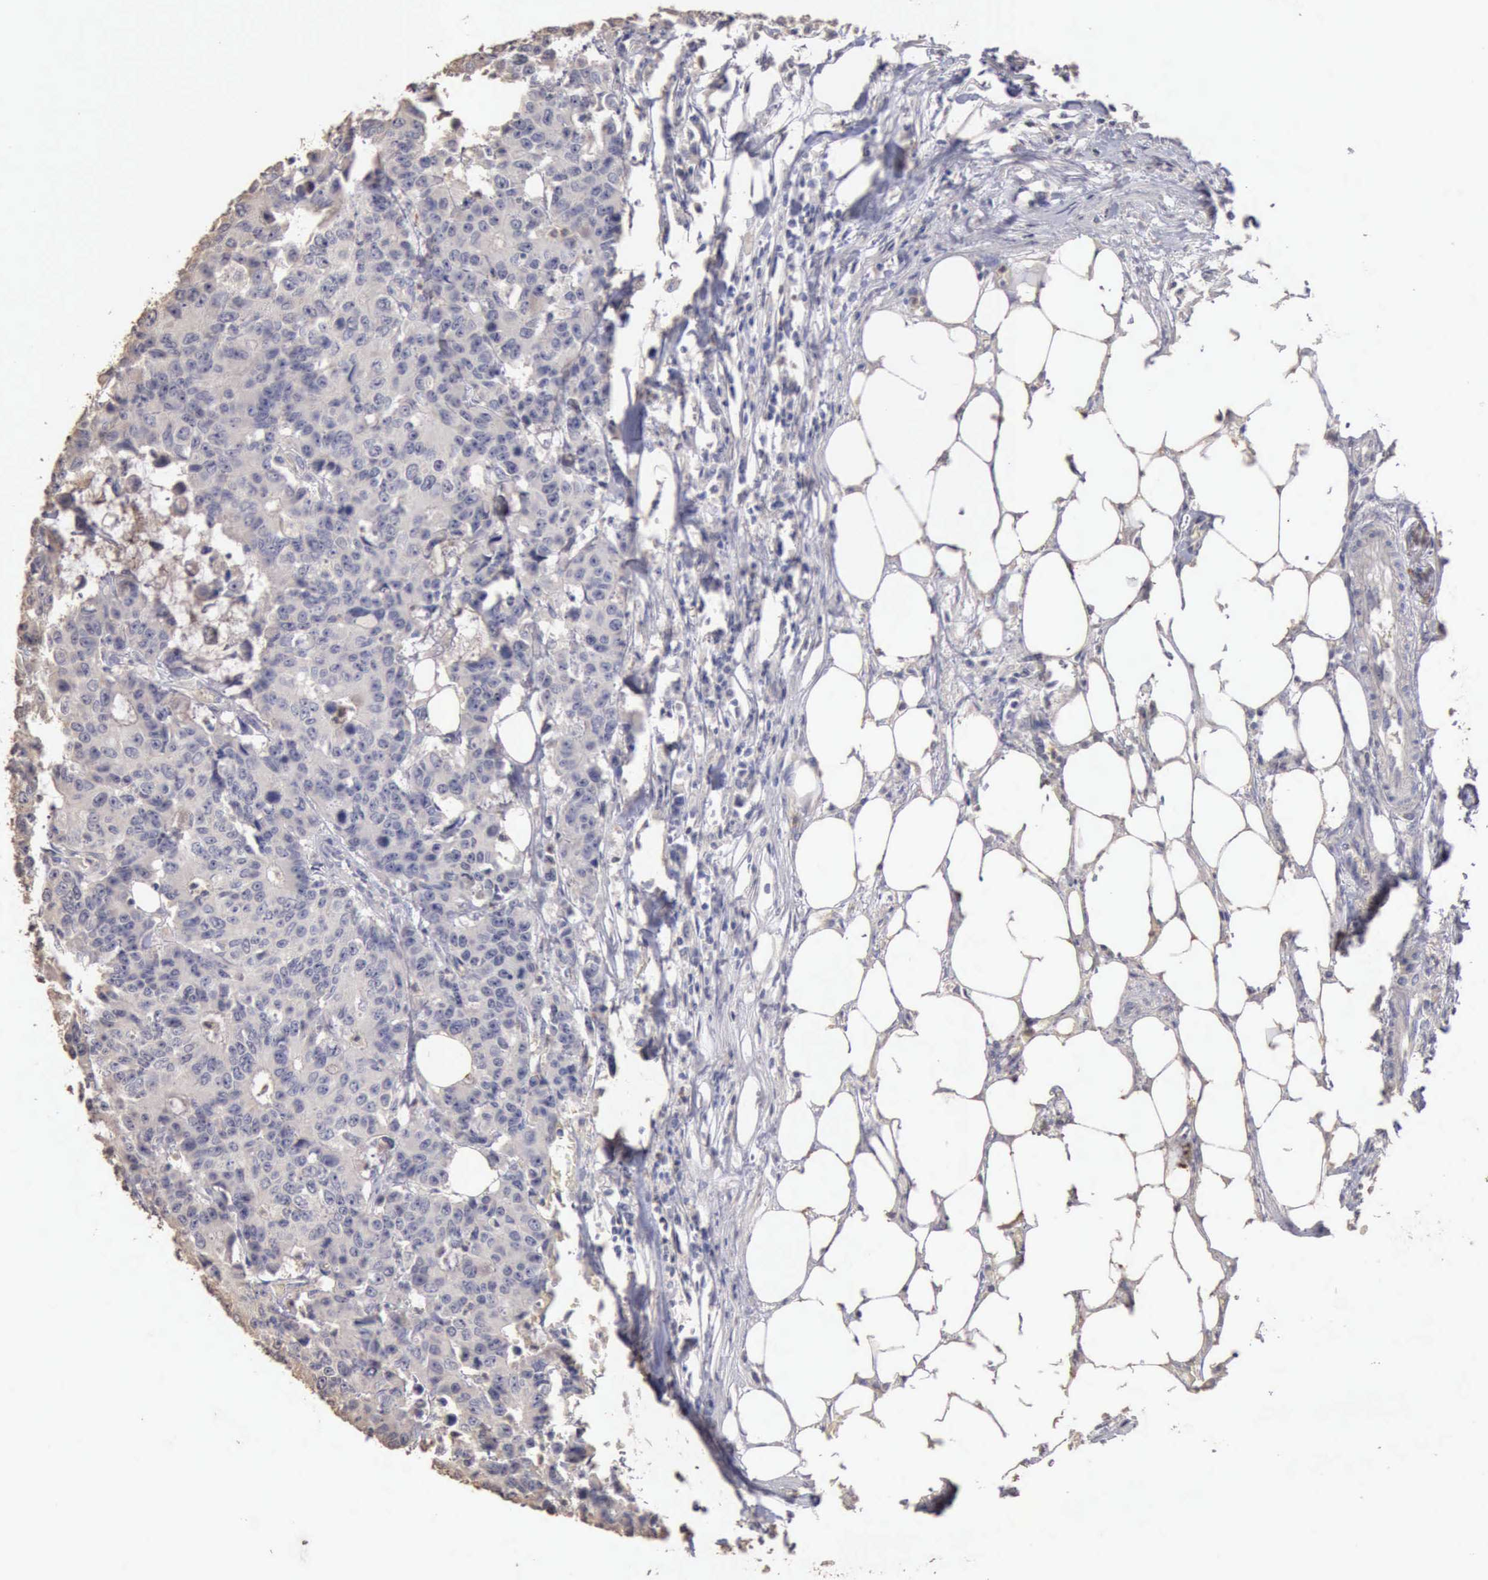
{"staining": {"intensity": "negative", "quantity": "none", "location": "none"}, "tissue": "colorectal cancer", "cell_type": "Tumor cells", "image_type": "cancer", "snomed": [{"axis": "morphology", "description": "Adenocarcinoma, NOS"}, {"axis": "topography", "description": "Colon"}], "caption": "Adenocarcinoma (colorectal) was stained to show a protein in brown. There is no significant positivity in tumor cells. (DAB IHC, high magnification).", "gene": "KRT6B", "patient": {"sex": "female", "age": 86}}